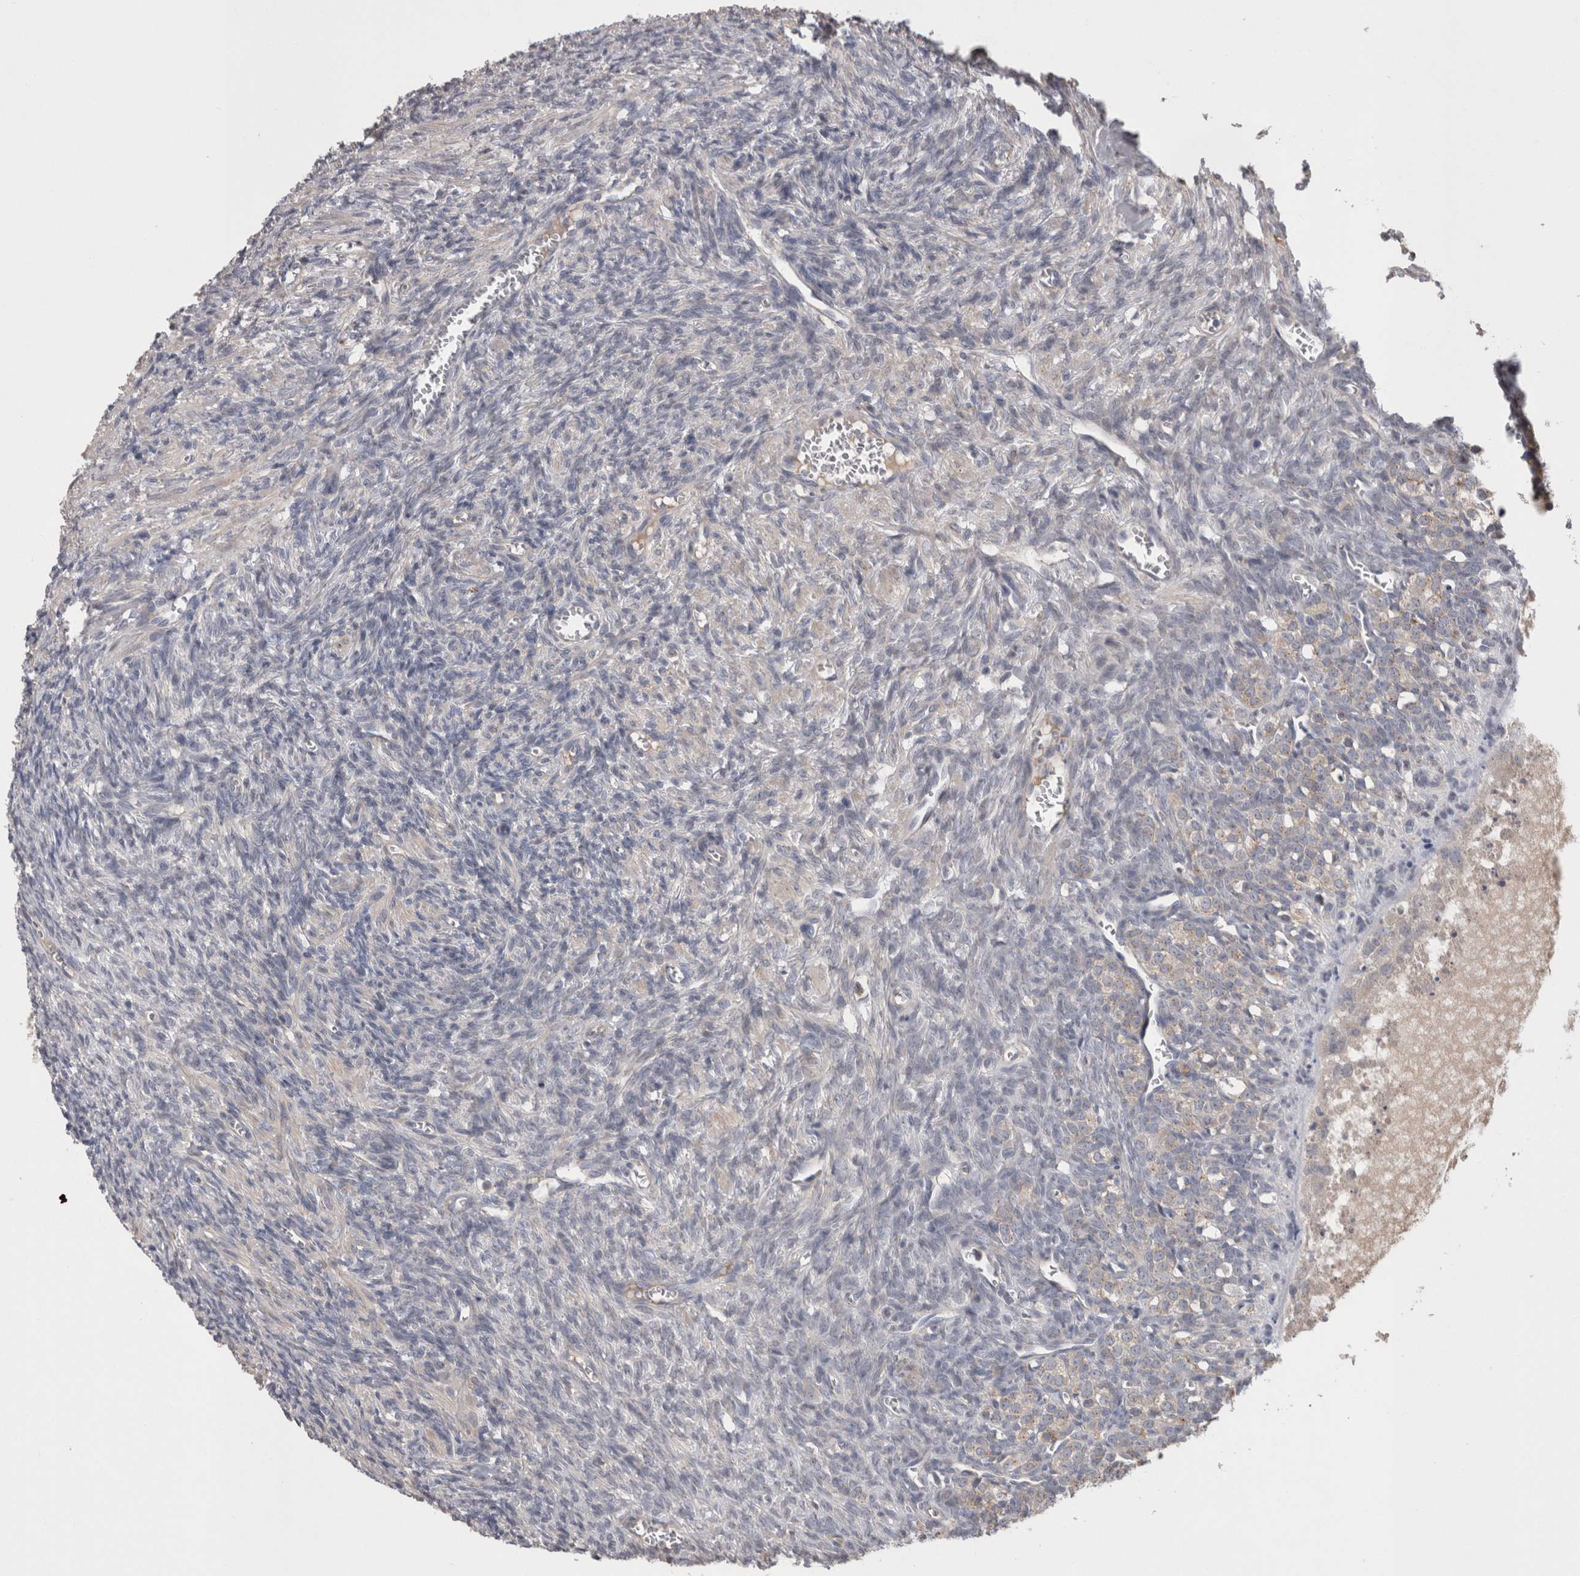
{"staining": {"intensity": "negative", "quantity": "none", "location": "none"}, "tissue": "ovary", "cell_type": "Ovarian stroma cells", "image_type": "normal", "snomed": [{"axis": "morphology", "description": "Normal tissue, NOS"}, {"axis": "topography", "description": "Ovary"}], "caption": "Immunohistochemistry micrograph of benign ovary: ovary stained with DAB (3,3'-diaminobenzidine) exhibits no significant protein expression in ovarian stroma cells. (IHC, brightfield microscopy, high magnification).", "gene": "STC1", "patient": {"sex": "female", "age": 27}}